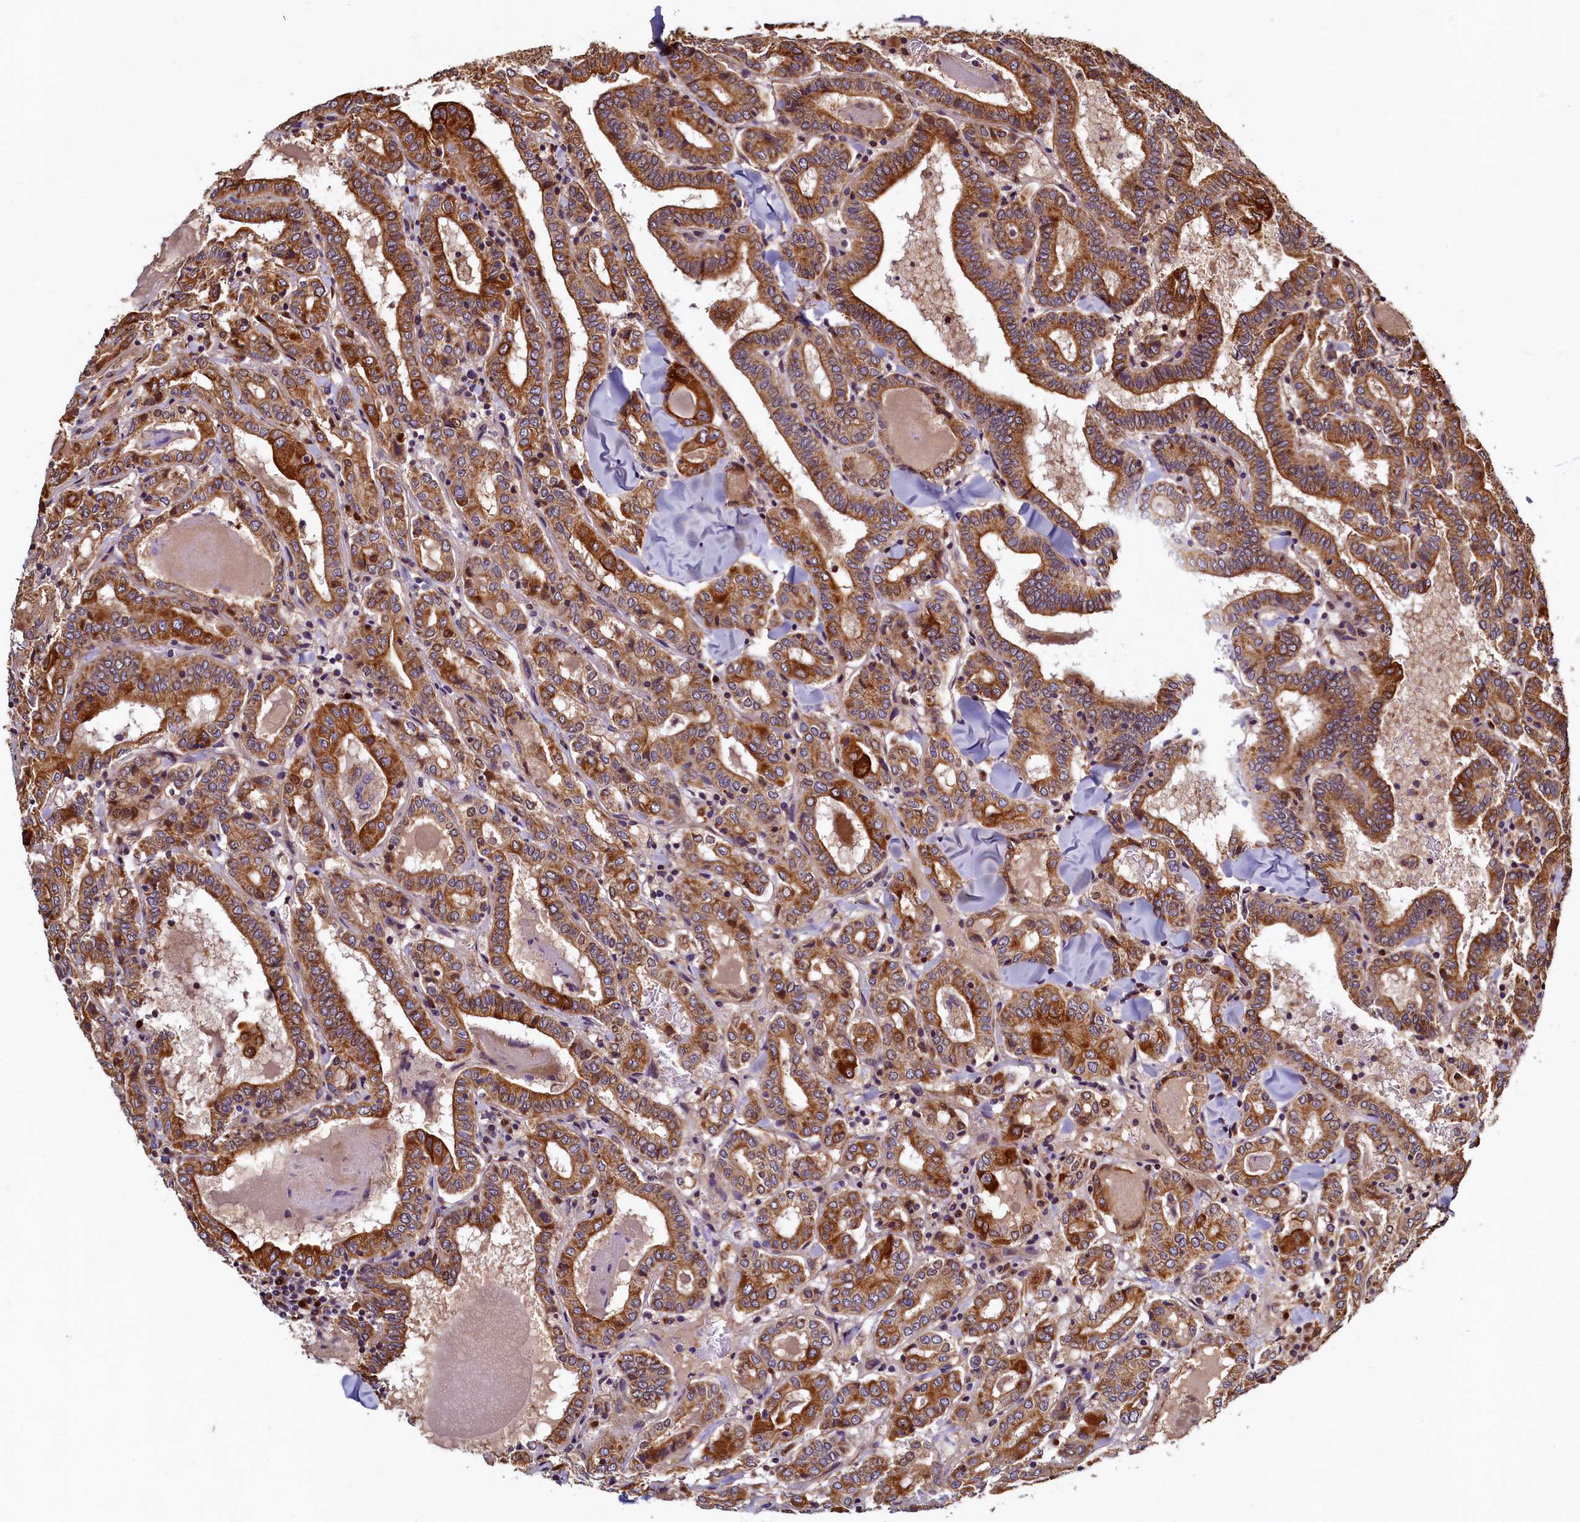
{"staining": {"intensity": "strong", "quantity": ">75%", "location": "cytoplasmic/membranous"}, "tissue": "thyroid cancer", "cell_type": "Tumor cells", "image_type": "cancer", "snomed": [{"axis": "morphology", "description": "Papillary adenocarcinoma, NOS"}, {"axis": "topography", "description": "Thyroid gland"}], "caption": "This micrograph displays thyroid papillary adenocarcinoma stained with immunohistochemistry (IHC) to label a protein in brown. The cytoplasmic/membranous of tumor cells show strong positivity for the protein. Nuclei are counter-stained blue.", "gene": "NCKAP5L", "patient": {"sex": "female", "age": 72}}